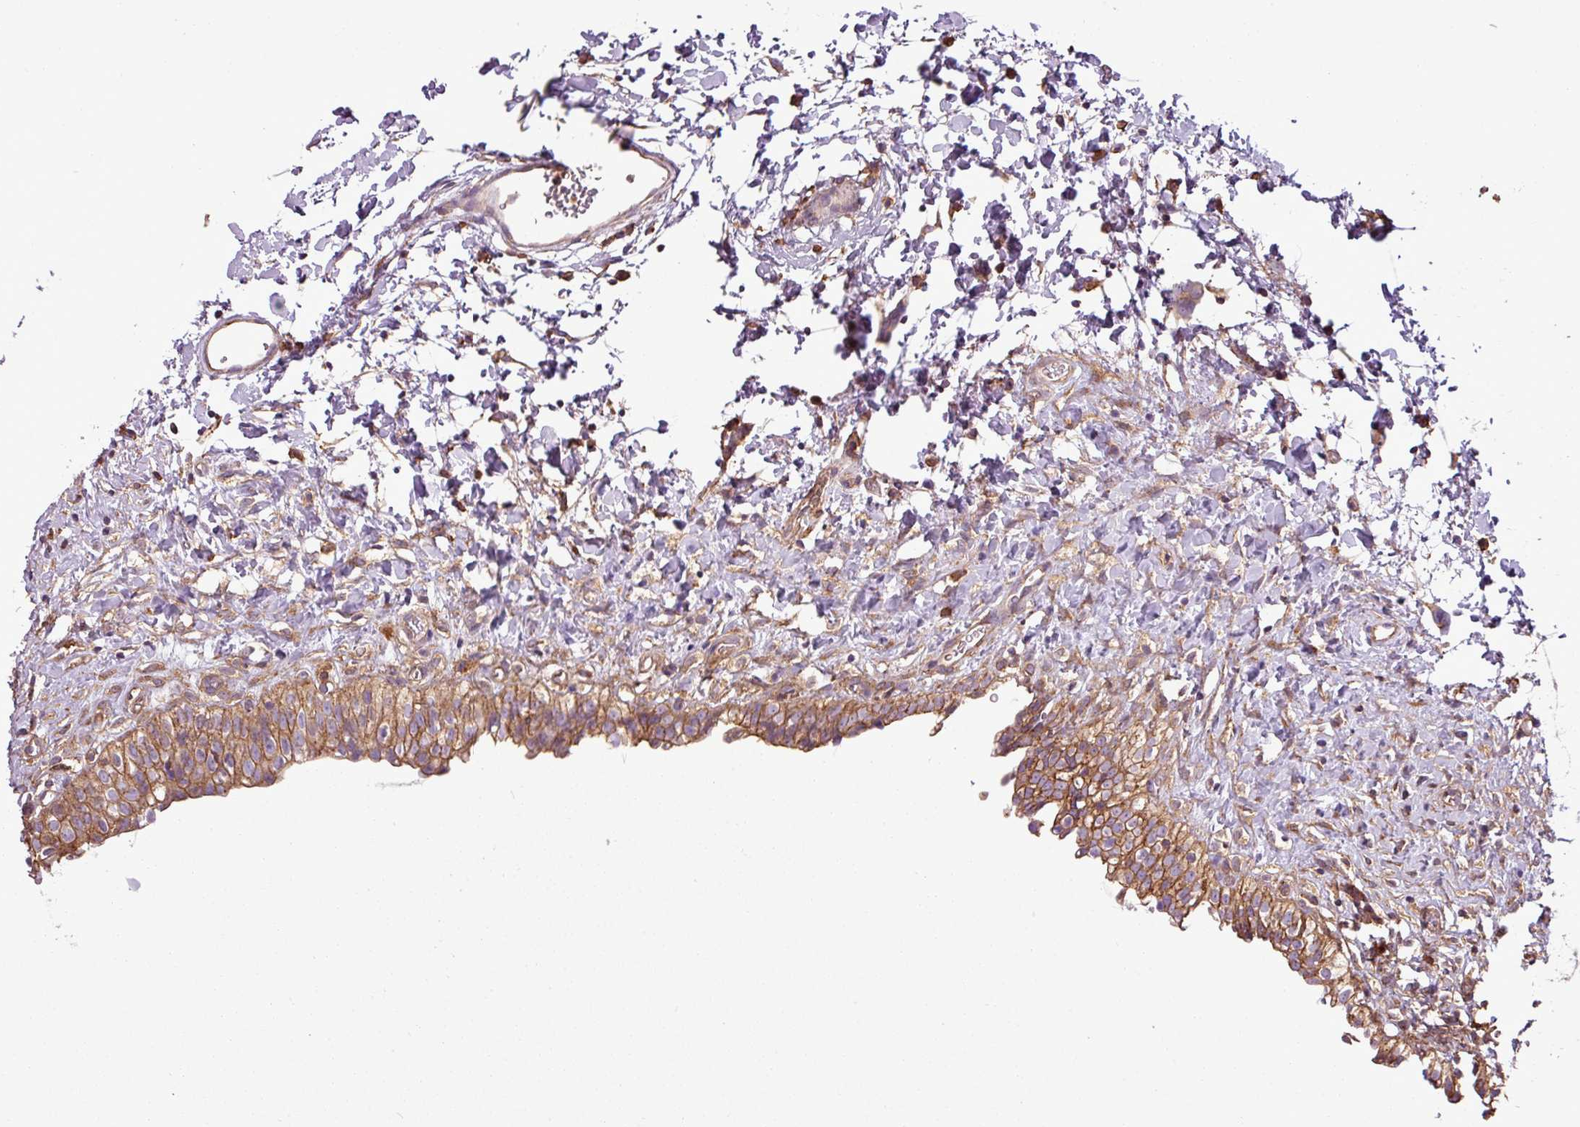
{"staining": {"intensity": "moderate", "quantity": ">75%", "location": "cytoplasmic/membranous"}, "tissue": "urinary bladder", "cell_type": "Urothelial cells", "image_type": "normal", "snomed": [{"axis": "morphology", "description": "Normal tissue, NOS"}, {"axis": "topography", "description": "Urinary bladder"}], "caption": "Protein staining of unremarkable urinary bladder reveals moderate cytoplasmic/membranous positivity in about >75% of urothelial cells. Ihc stains the protein of interest in brown and the nuclei are stained blue.", "gene": "PACSIN2", "patient": {"sex": "male", "age": 51}}